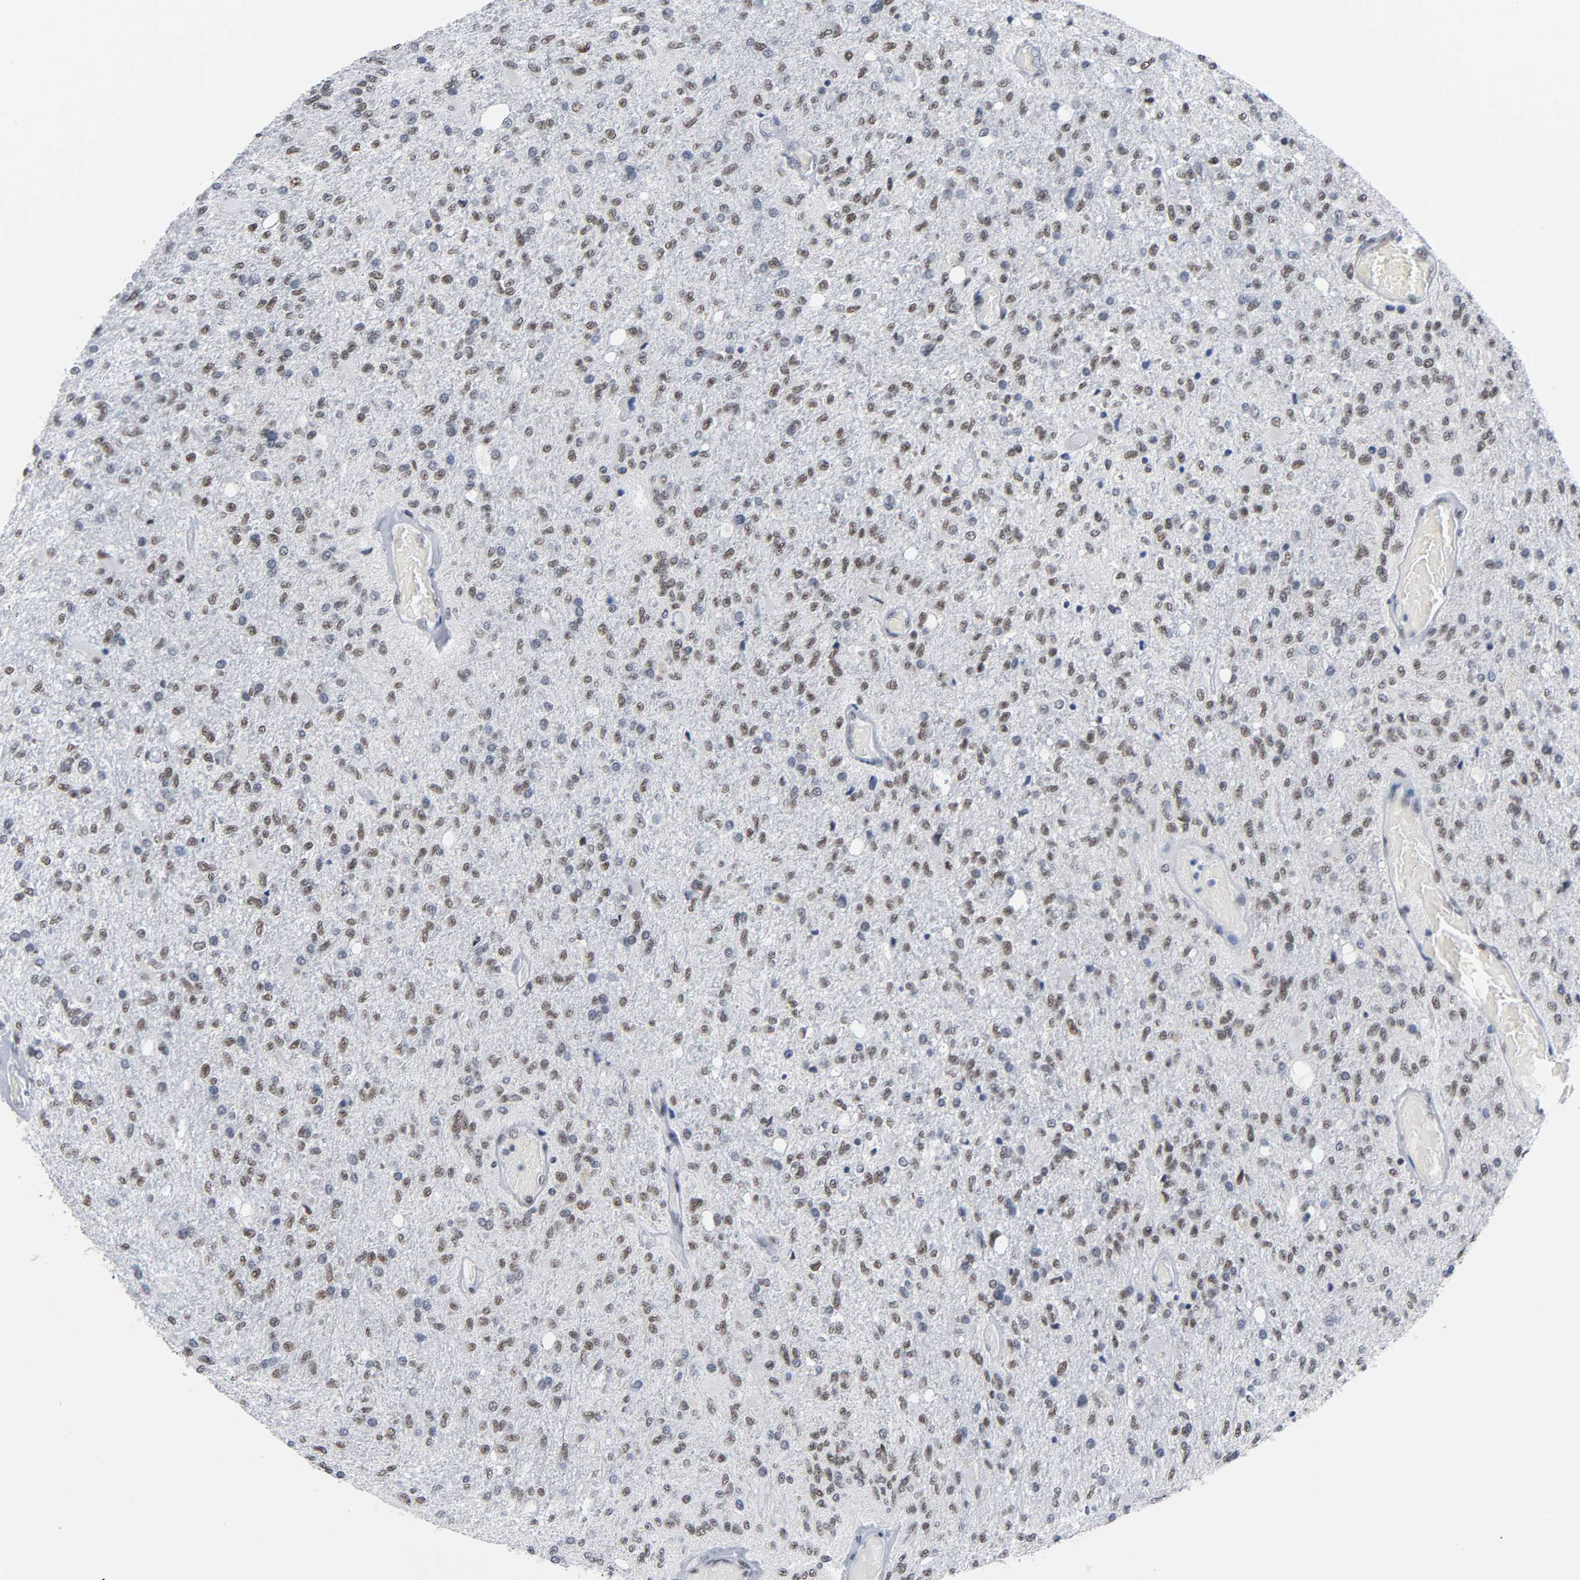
{"staining": {"intensity": "moderate", "quantity": "25%-75%", "location": "nuclear"}, "tissue": "glioma", "cell_type": "Tumor cells", "image_type": "cancer", "snomed": [{"axis": "morphology", "description": "Normal tissue, NOS"}, {"axis": "morphology", "description": "Glioma, malignant, High grade"}, {"axis": "topography", "description": "Cerebral cortex"}], "caption": "Immunohistochemical staining of glioma exhibits medium levels of moderate nuclear protein positivity in approximately 25%-75% of tumor cells.", "gene": "CSTF2", "patient": {"sex": "male", "age": 77}}